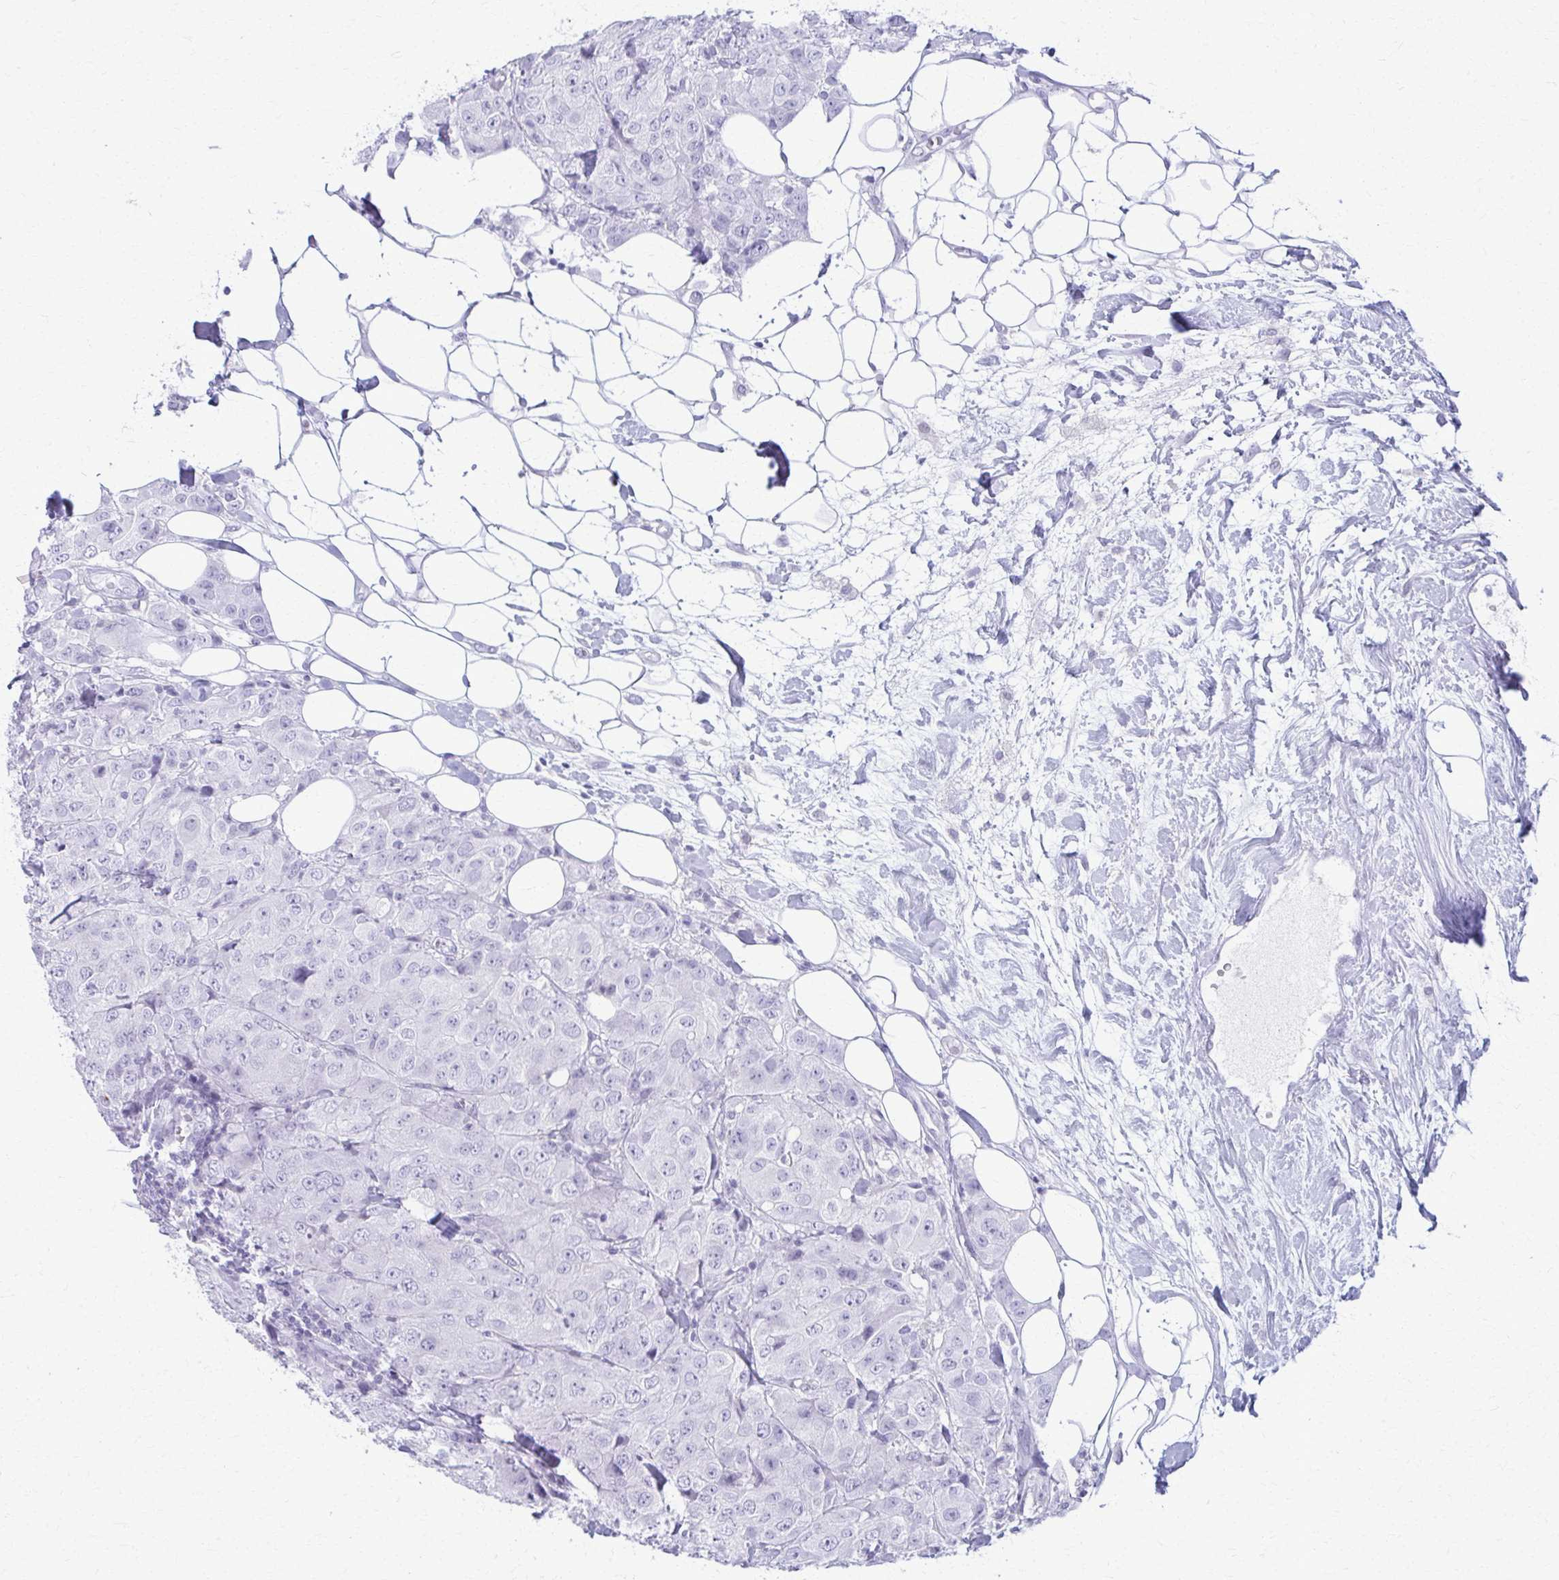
{"staining": {"intensity": "negative", "quantity": "none", "location": "none"}, "tissue": "breast cancer", "cell_type": "Tumor cells", "image_type": "cancer", "snomed": [{"axis": "morphology", "description": "Duct carcinoma"}, {"axis": "topography", "description": "Breast"}], "caption": "IHC histopathology image of neoplastic tissue: intraductal carcinoma (breast) stained with DAB (3,3'-diaminobenzidine) shows no significant protein positivity in tumor cells. (DAB immunohistochemistry, high magnification).", "gene": "ACSM2B", "patient": {"sex": "female", "age": 43}}